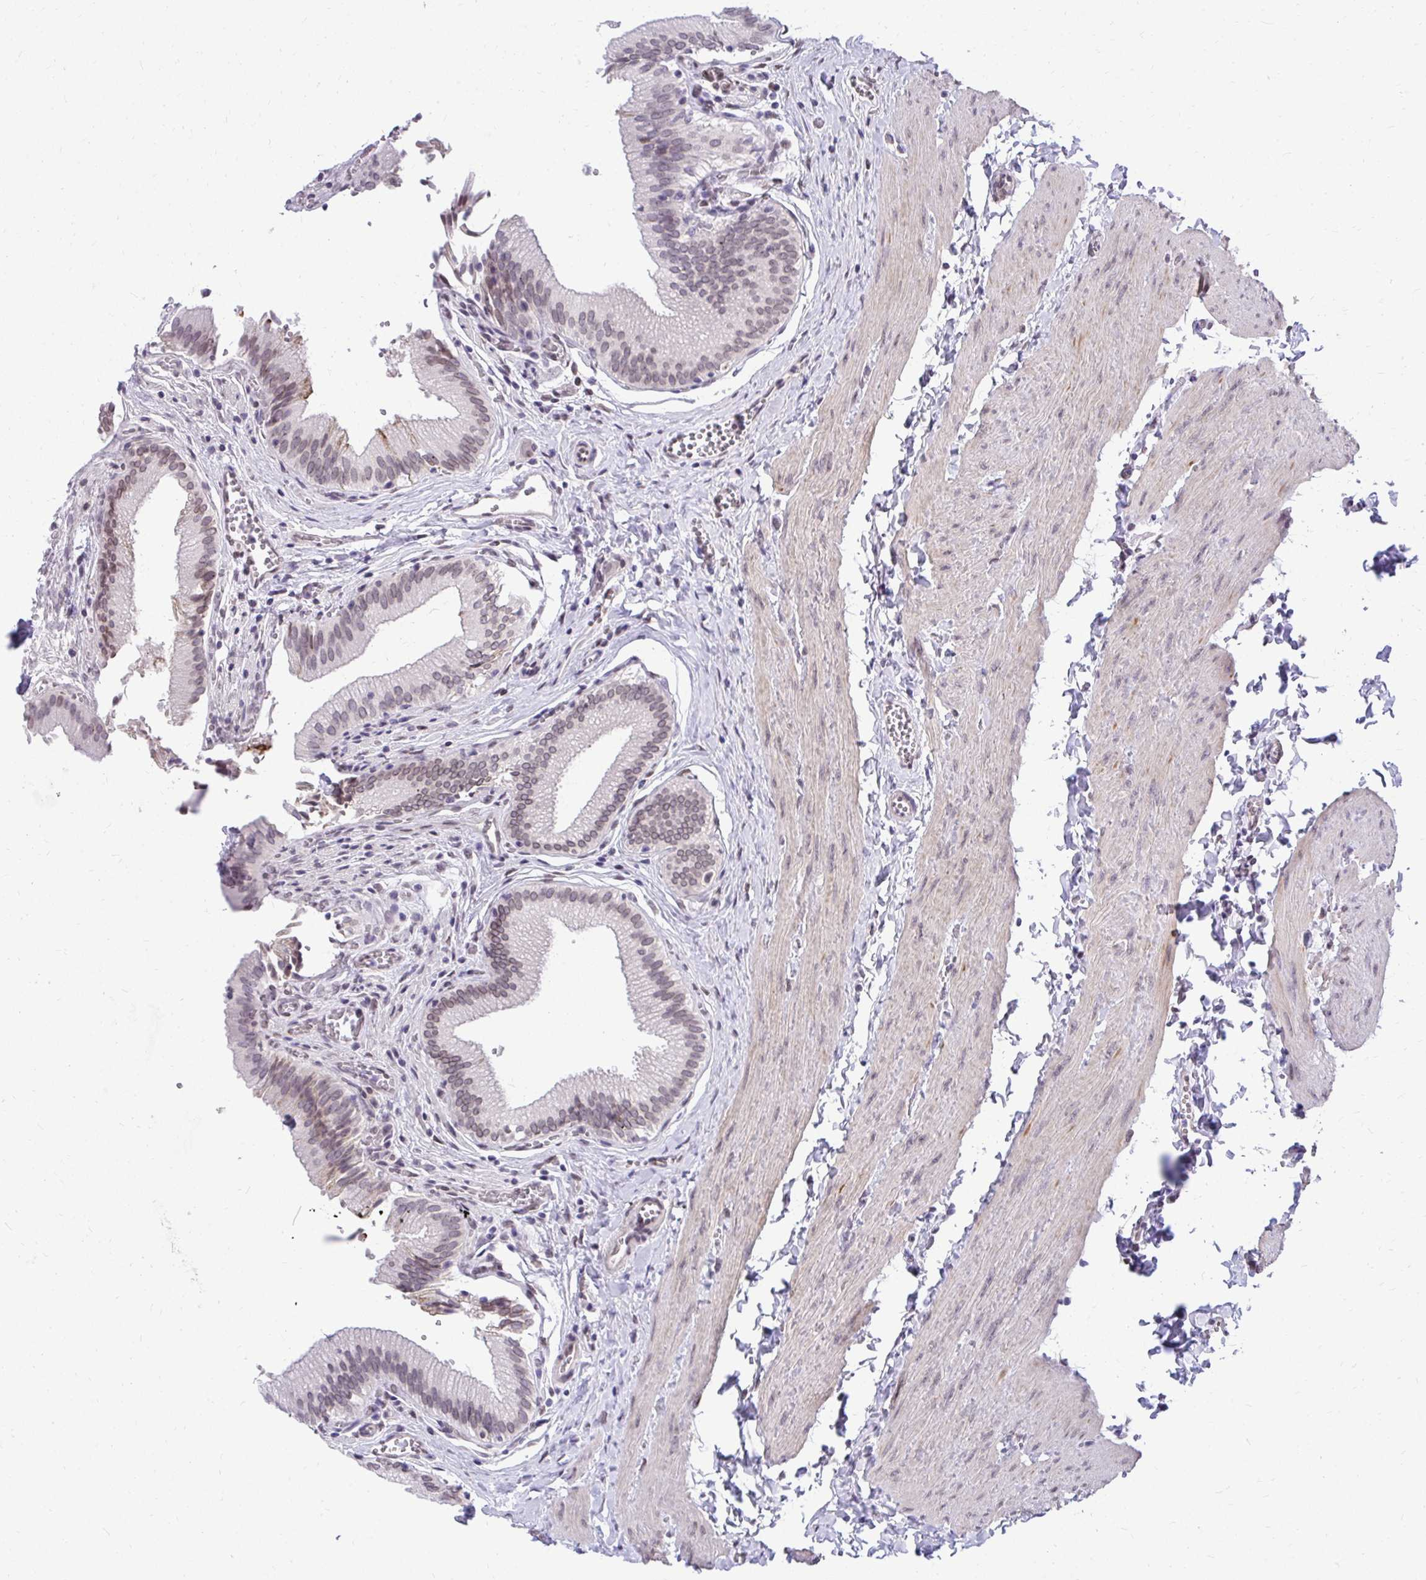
{"staining": {"intensity": "weak", "quantity": ">75%", "location": "cytoplasmic/membranous,nuclear"}, "tissue": "gallbladder", "cell_type": "Glandular cells", "image_type": "normal", "snomed": [{"axis": "morphology", "description": "Normal tissue, NOS"}, {"axis": "topography", "description": "Gallbladder"}, {"axis": "topography", "description": "Peripheral nerve tissue"}], "caption": "Protein analysis of unremarkable gallbladder displays weak cytoplasmic/membranous,nuclear expression in approximately >75% of glandular cells.", "gene": "BANF1", "patient": {"sex": "male", "age": 17}}